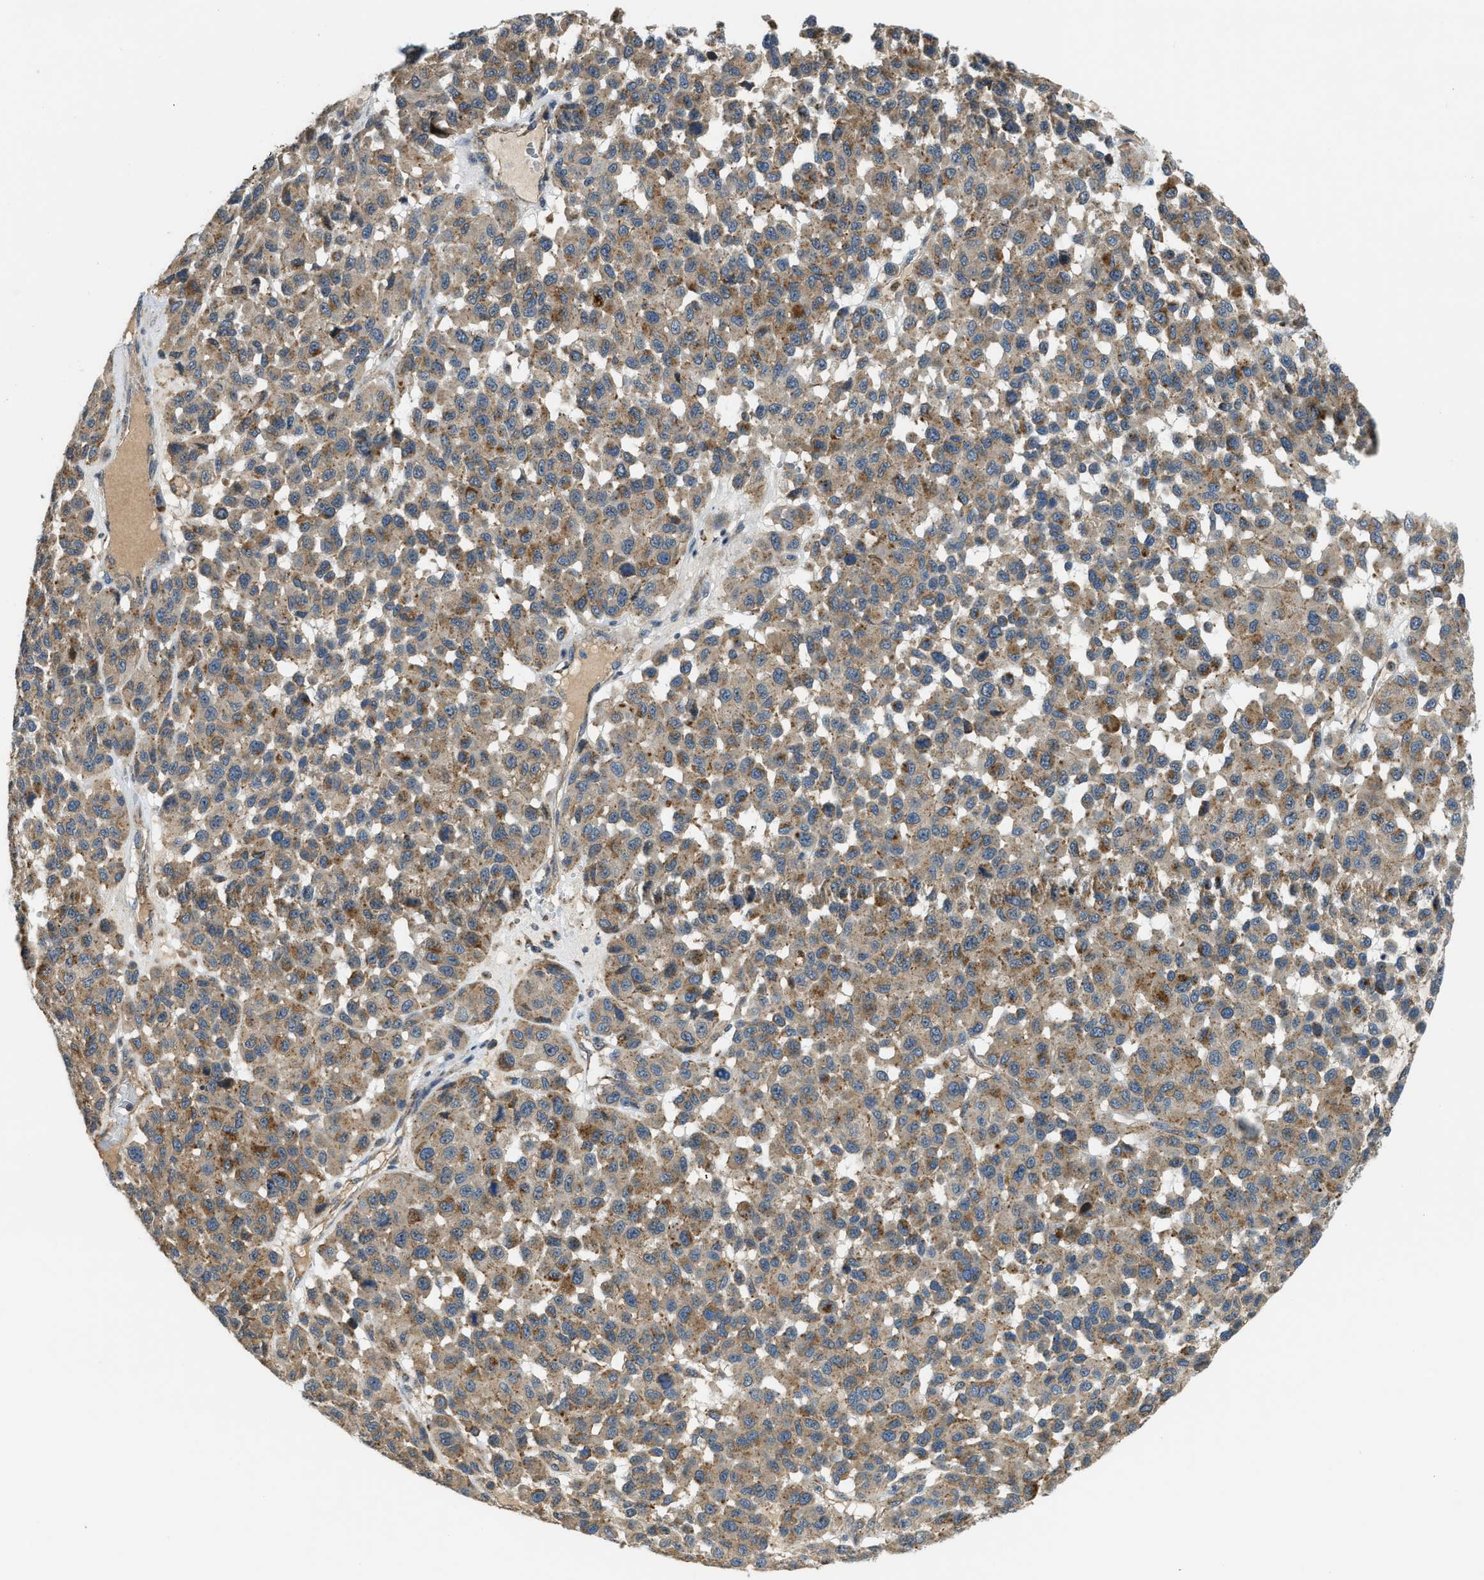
{"staining": {"intensity": "moderate", "quantity": ">75%", "location": "cytoplasmic/membranous"}, "tissue": "melanoma", "cell_type": "Tumor cells", "image_type": "cancer", "snomed": [{"axis": "morphology", "description": "Malignant melanoma, NOS"}, {"axis": "topography", "description": "Skin"}], "caption": "A high-resolution micrograph shows immunohistochemistry (IHC) staining of melanoma, which displays moderate cytoplasmic/membranous expression in approximately >75% of tumor cells.", "gene": "STARD3NL", "patient": {"sex": "male", "age": 62}}